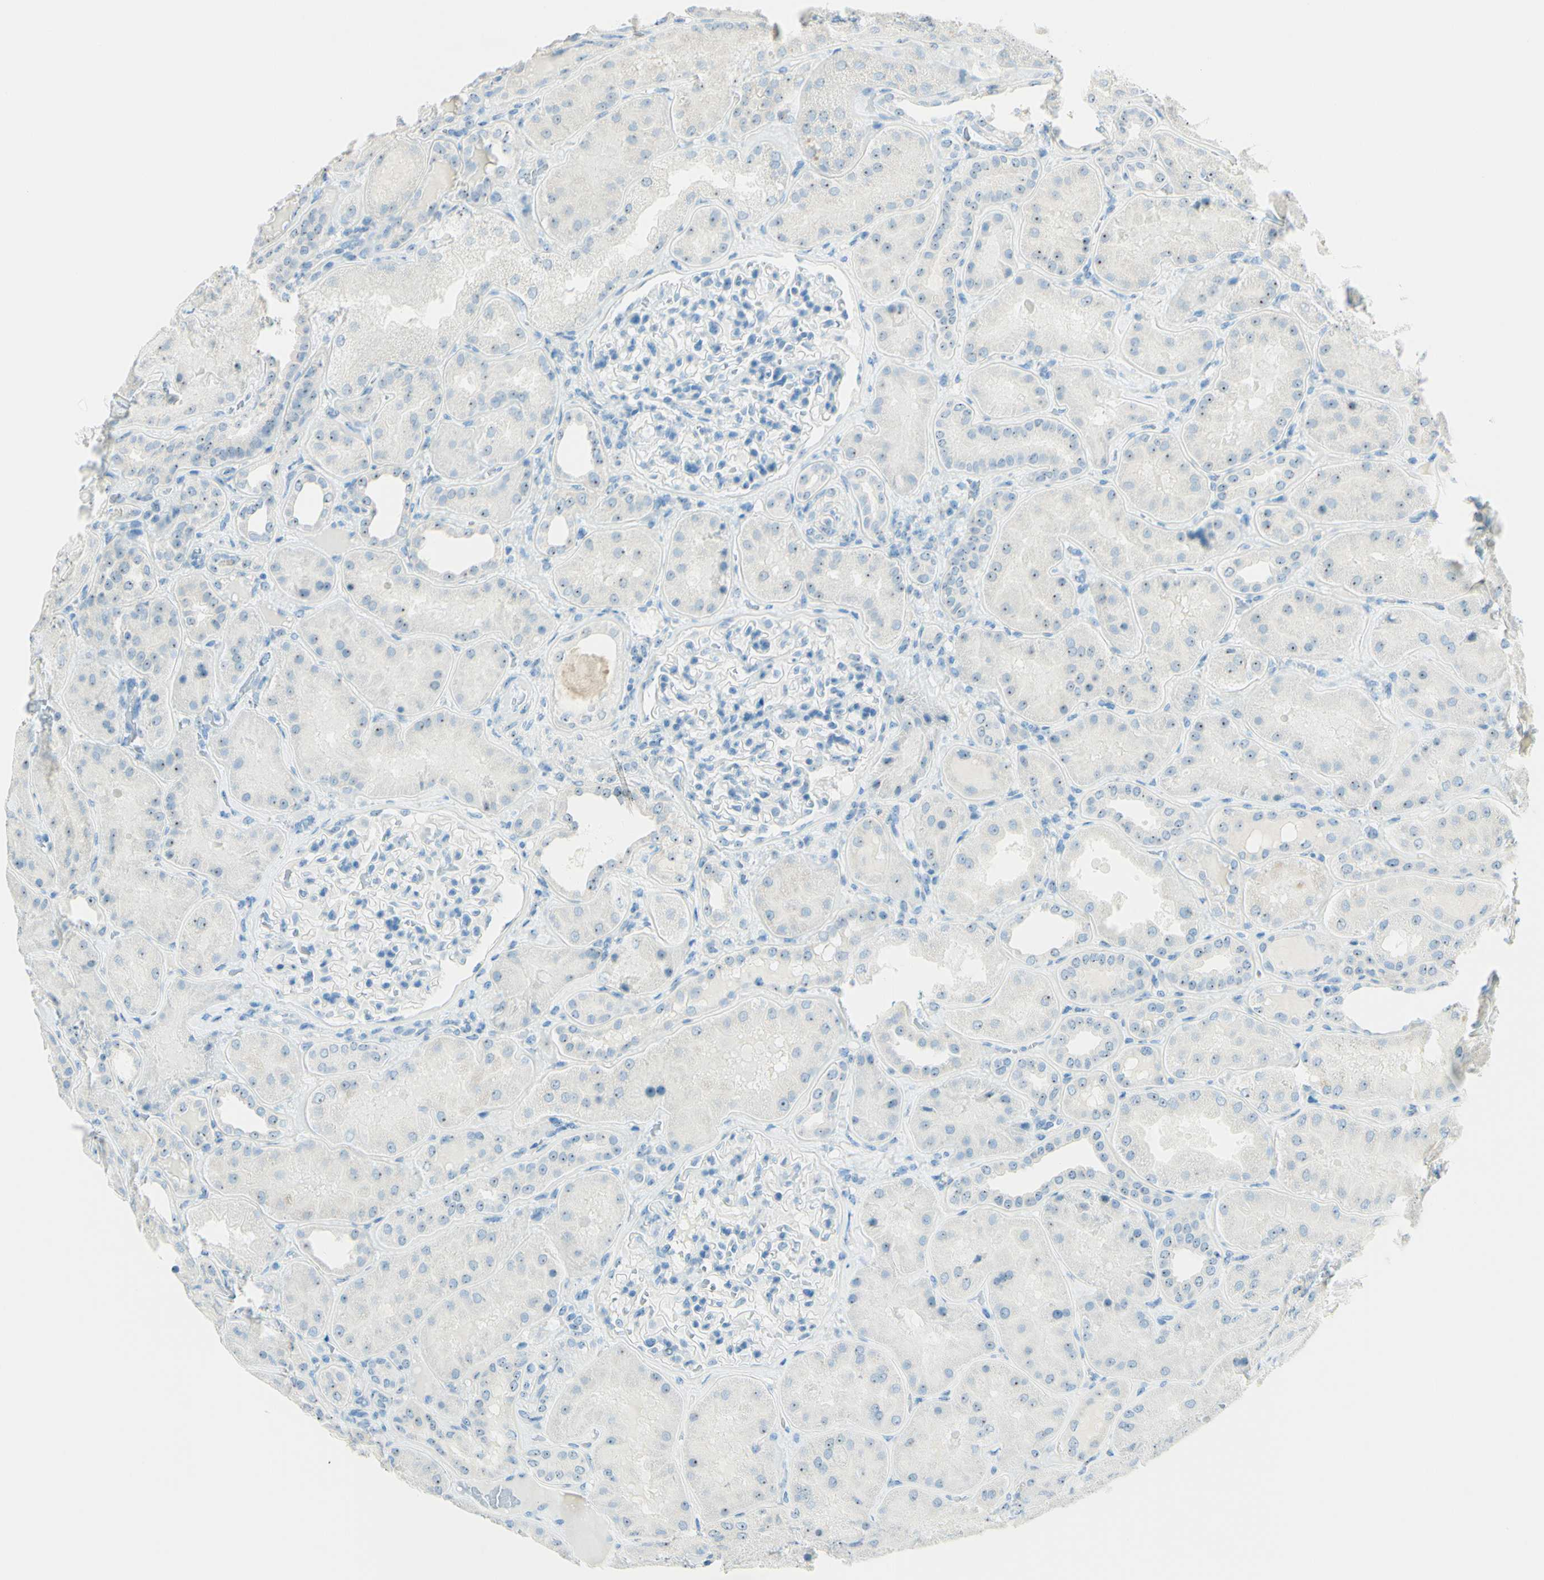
{"staining": {"intensity": "negative", "quantity": "none", "location": "none"}, "tissue": "kidney", "cell_type": "Cells in glomeruli", "image_type": "normal", "snomed": [{"axis": "morphology", "description": "Normal tissue, NOS"}, {"axis": "topography", "description": "Kidney"}], "caption": "Protein analysis of benign kidney reveals no significant staining in cells in glomeruli.", "gene": "FMR1NB", "patient": {"sex": "female", "age": 56}}